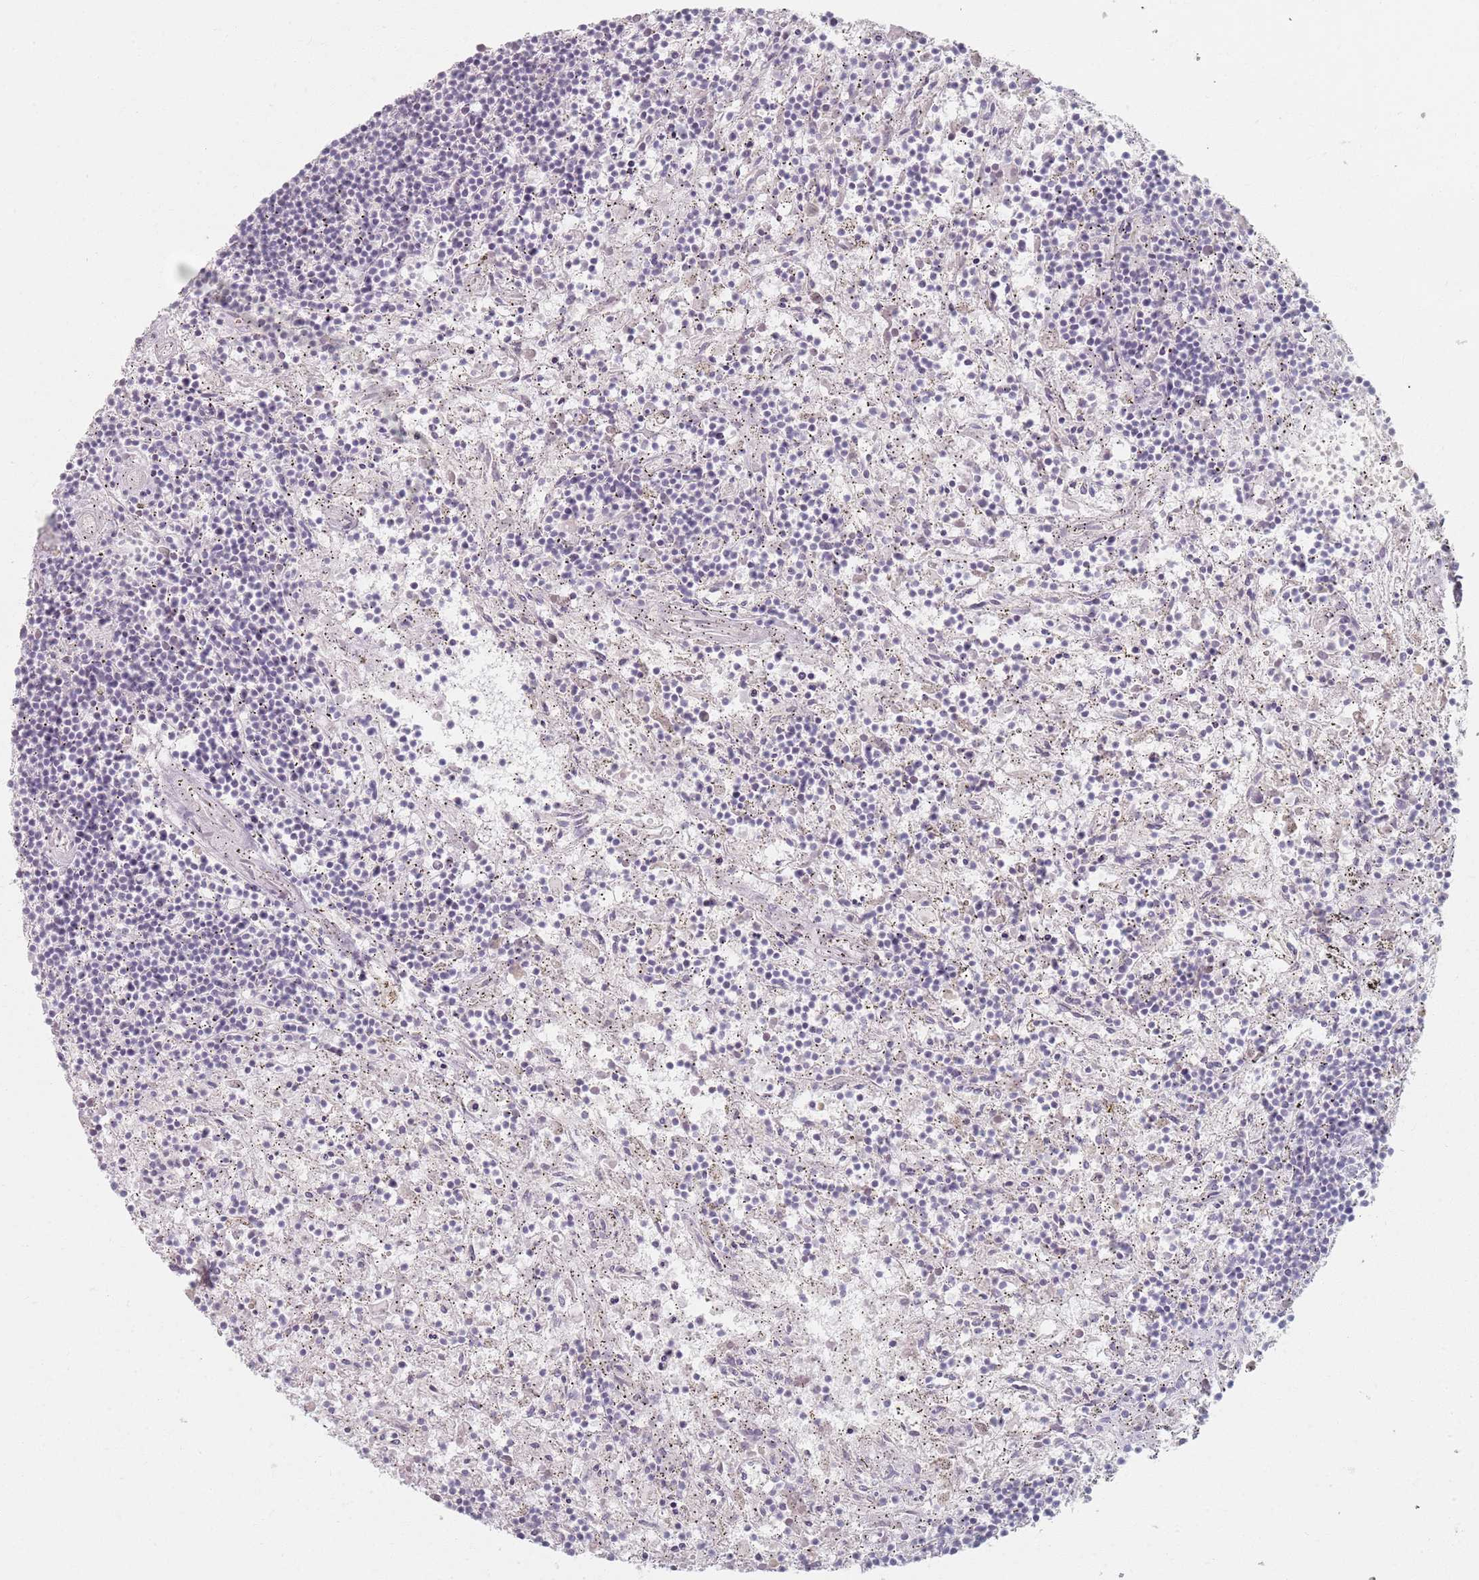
{"staining": {"intensity": "negative", "quantity": "none", "location": "none"}, "tissue": "lymphoma", "cell_type": "Tumor cells", "image_type": "cancer", "snomed": [{"axis": "morphology", "description": "Malignant lymphoma, non-Hodgkin's type, Low grade"}, {"axis": "topography", "description": "Spleen"}], "caption": "Lymphoma was stained to show a protein in brown. There is no significant positivity in tumor cells.", "gene": "PKD2L2", "patient": {"sex": "male", "age": 76}}